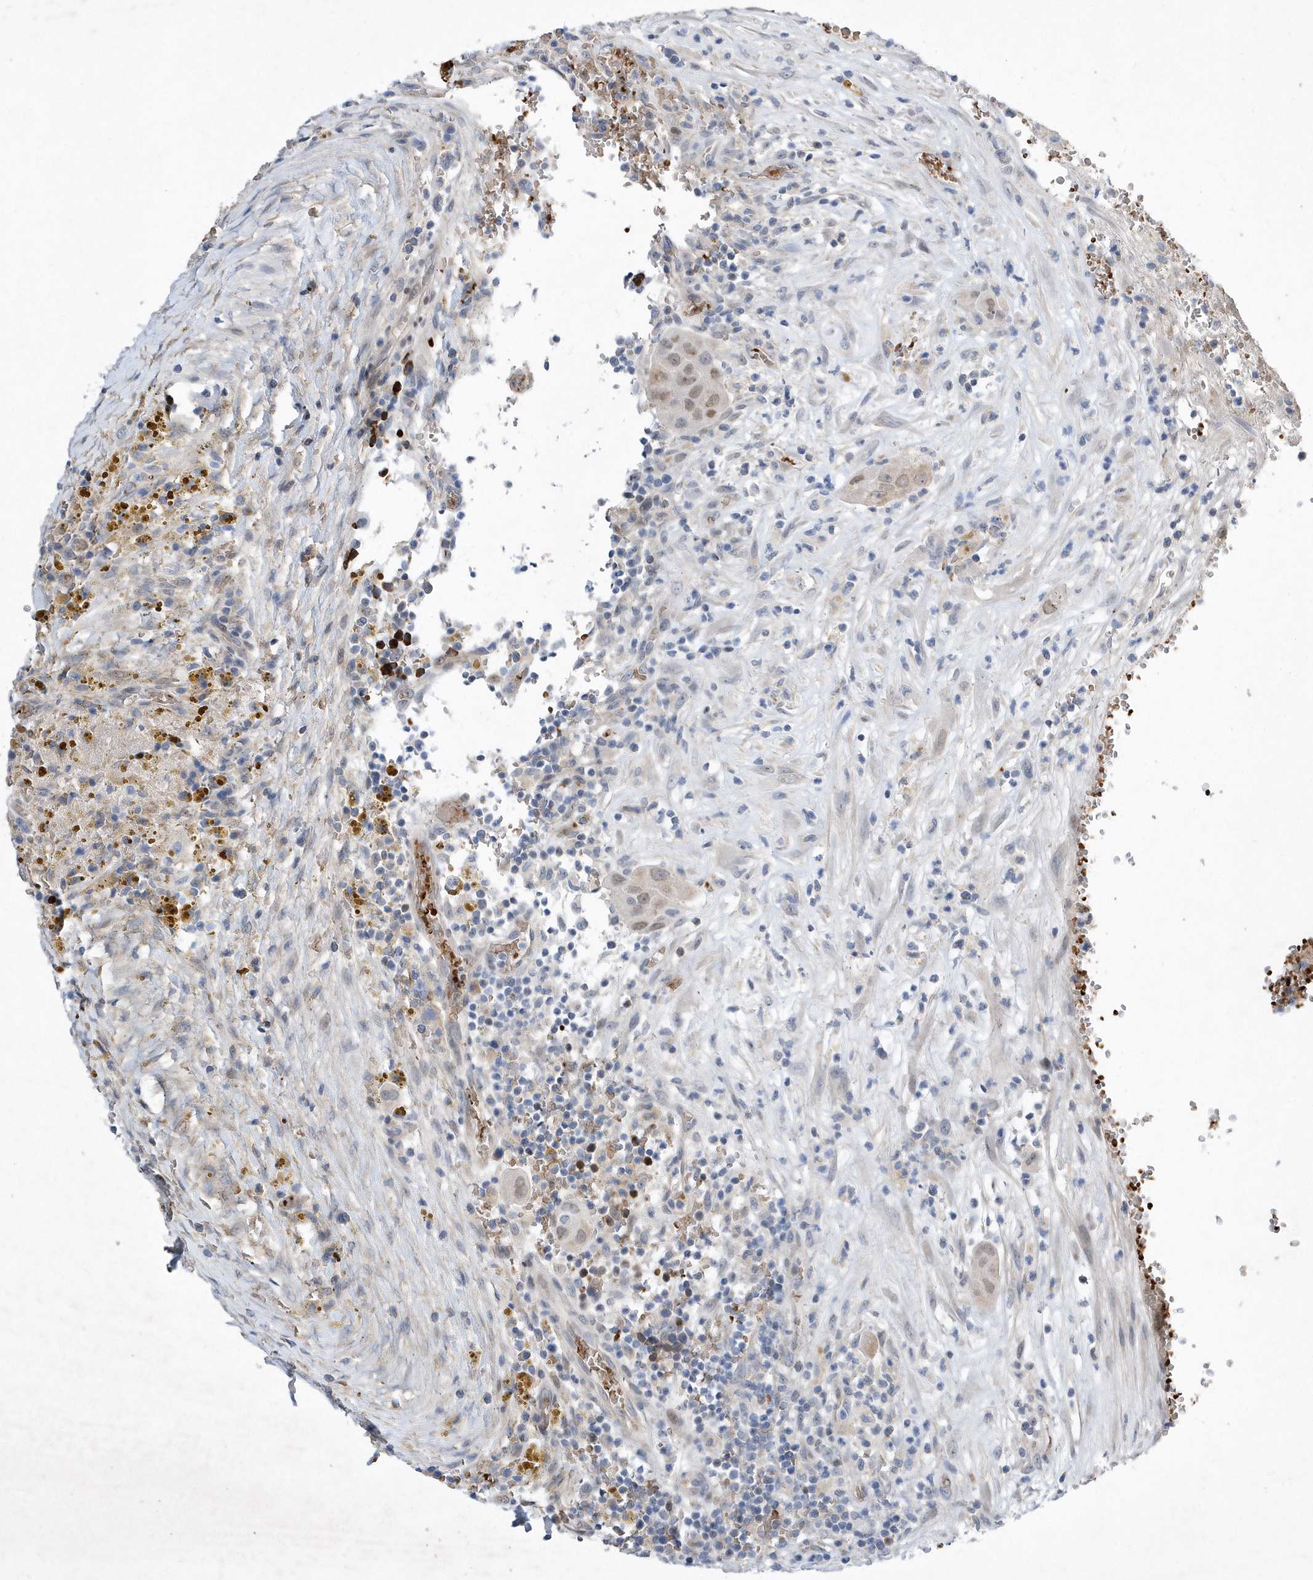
{"staining": {"intensity": "weak", "quantity": "25%-75%", "location": "nuclear"}, "tissue": "thyroid cancer", "cell_type": "Tumor cells", "image_type": "cancer", "snomed": [{"axis": "morphology", "description": "Papillary adenocarcinoma, NOS"}, {"axis": "topography", "description": "Thyroid gland"}], "caption": "Protein analysis of thyroid cancer (papillary adenocarcinoma) tissue exhibits weak nuclear positivity in about 25%-75% of tumor cells.", "gene": "ZNF875", "patient": {"sex": "male", "age": 77}}